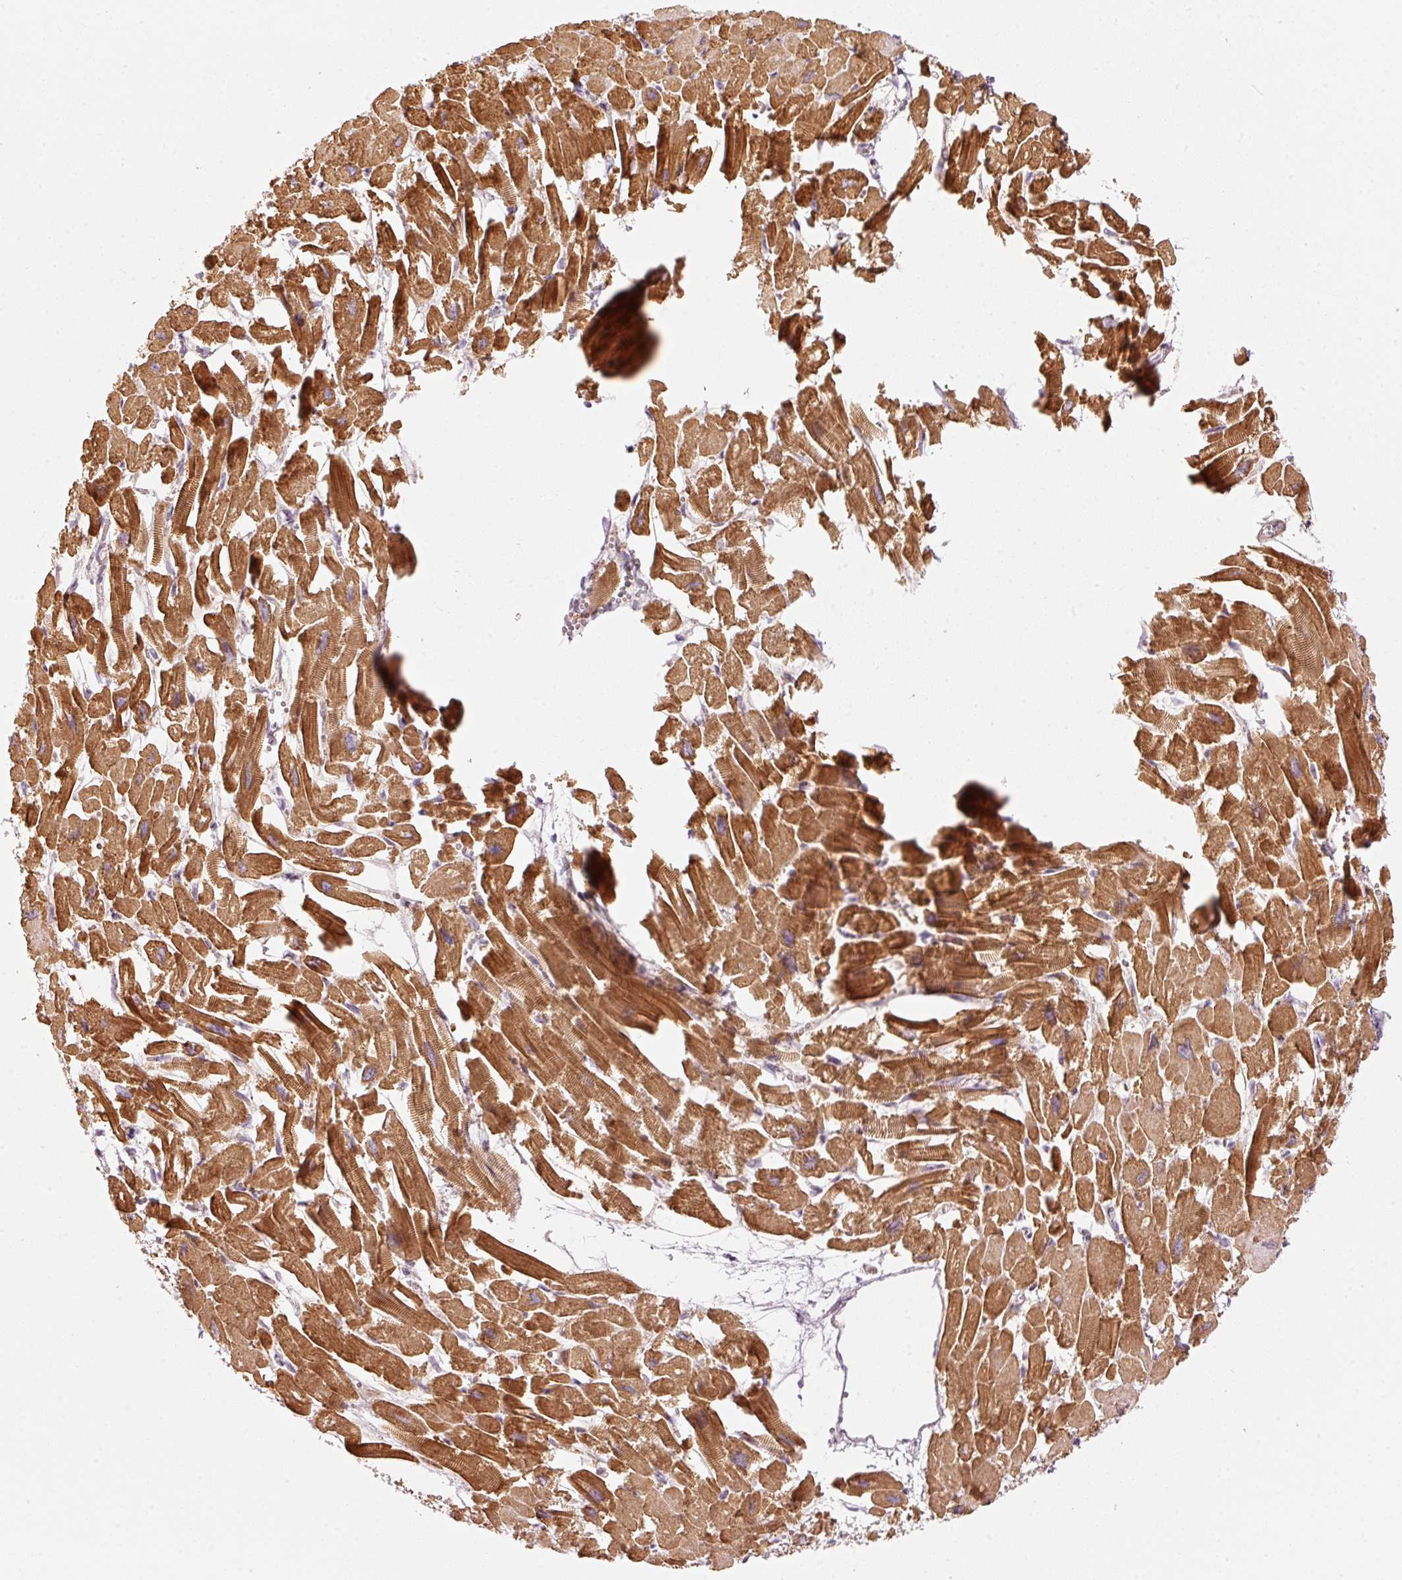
{"staining": {"intensity": "strong", "quantity": ">75%", "location": "cytoplasmic/membranous"}, "tissue": "heart muscle", "cell_type": "Cardiomyocytes", "image_type": "normal", "snomed": [{"axis": "morphology", "description": "Normal tissue, NOS"}, {"axis": "topography", "description": "Heart"}], "caption": "Immunohistochemistry (IHC) staining of benign heart muscle, which exhibits high levels of strong cytoplasmic/membranous positivity in about >75% of cardiomyocytes indicating strong cytoplasmic/membranous protein expression. The staining was performed using DAB (3,3'-diaminobenzidine) (brown) for protein detection and nuclei were counterstained in hematoxylin (blue).", "gene": "C17orf98", "patient": {"sex": "male", "age": 54}}